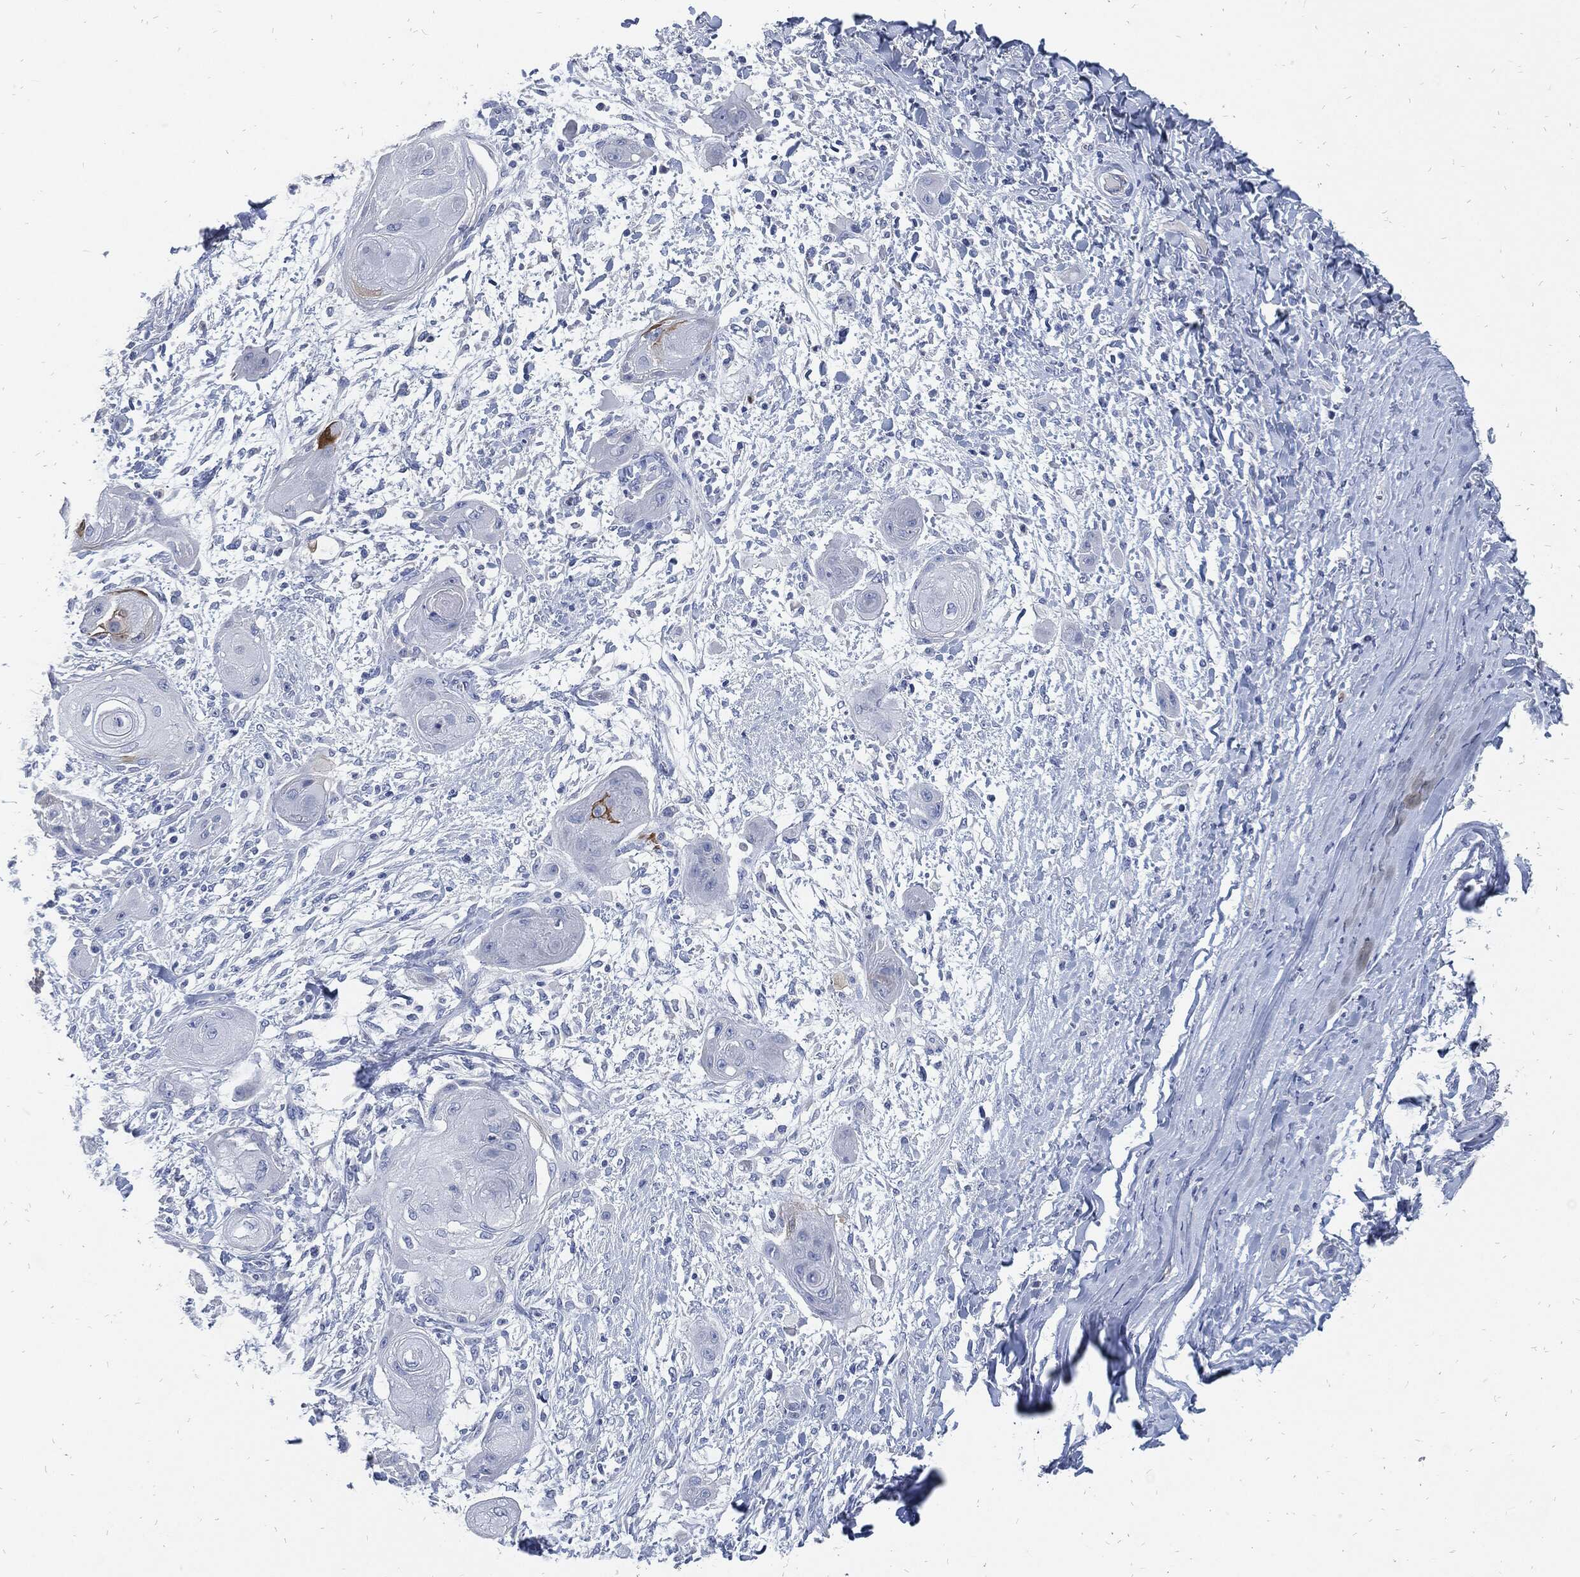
{"staining": {"intensity": "negative", "quantity": "none", "location": "none"}, "tissue": "skin cancer", "cell_type": "Tumor cells", "image_type": "cancer", "snomed": [{"axis": "morphology", "description": "Squamous cell carcinoma, NOS"}, {"axis": "topography", "description": "Skin"}], "caption": "Squamous cell carcinoma (skin) was stained to show a protein in brown. There is no significant staining in tumor cells. (Stains: DAB IHC with hematoxylin counter stain, Microscopy: brightfield microscopy at high magnification).", "gene": "FABP4", "patient": {"sex": "male", "age": 62}}